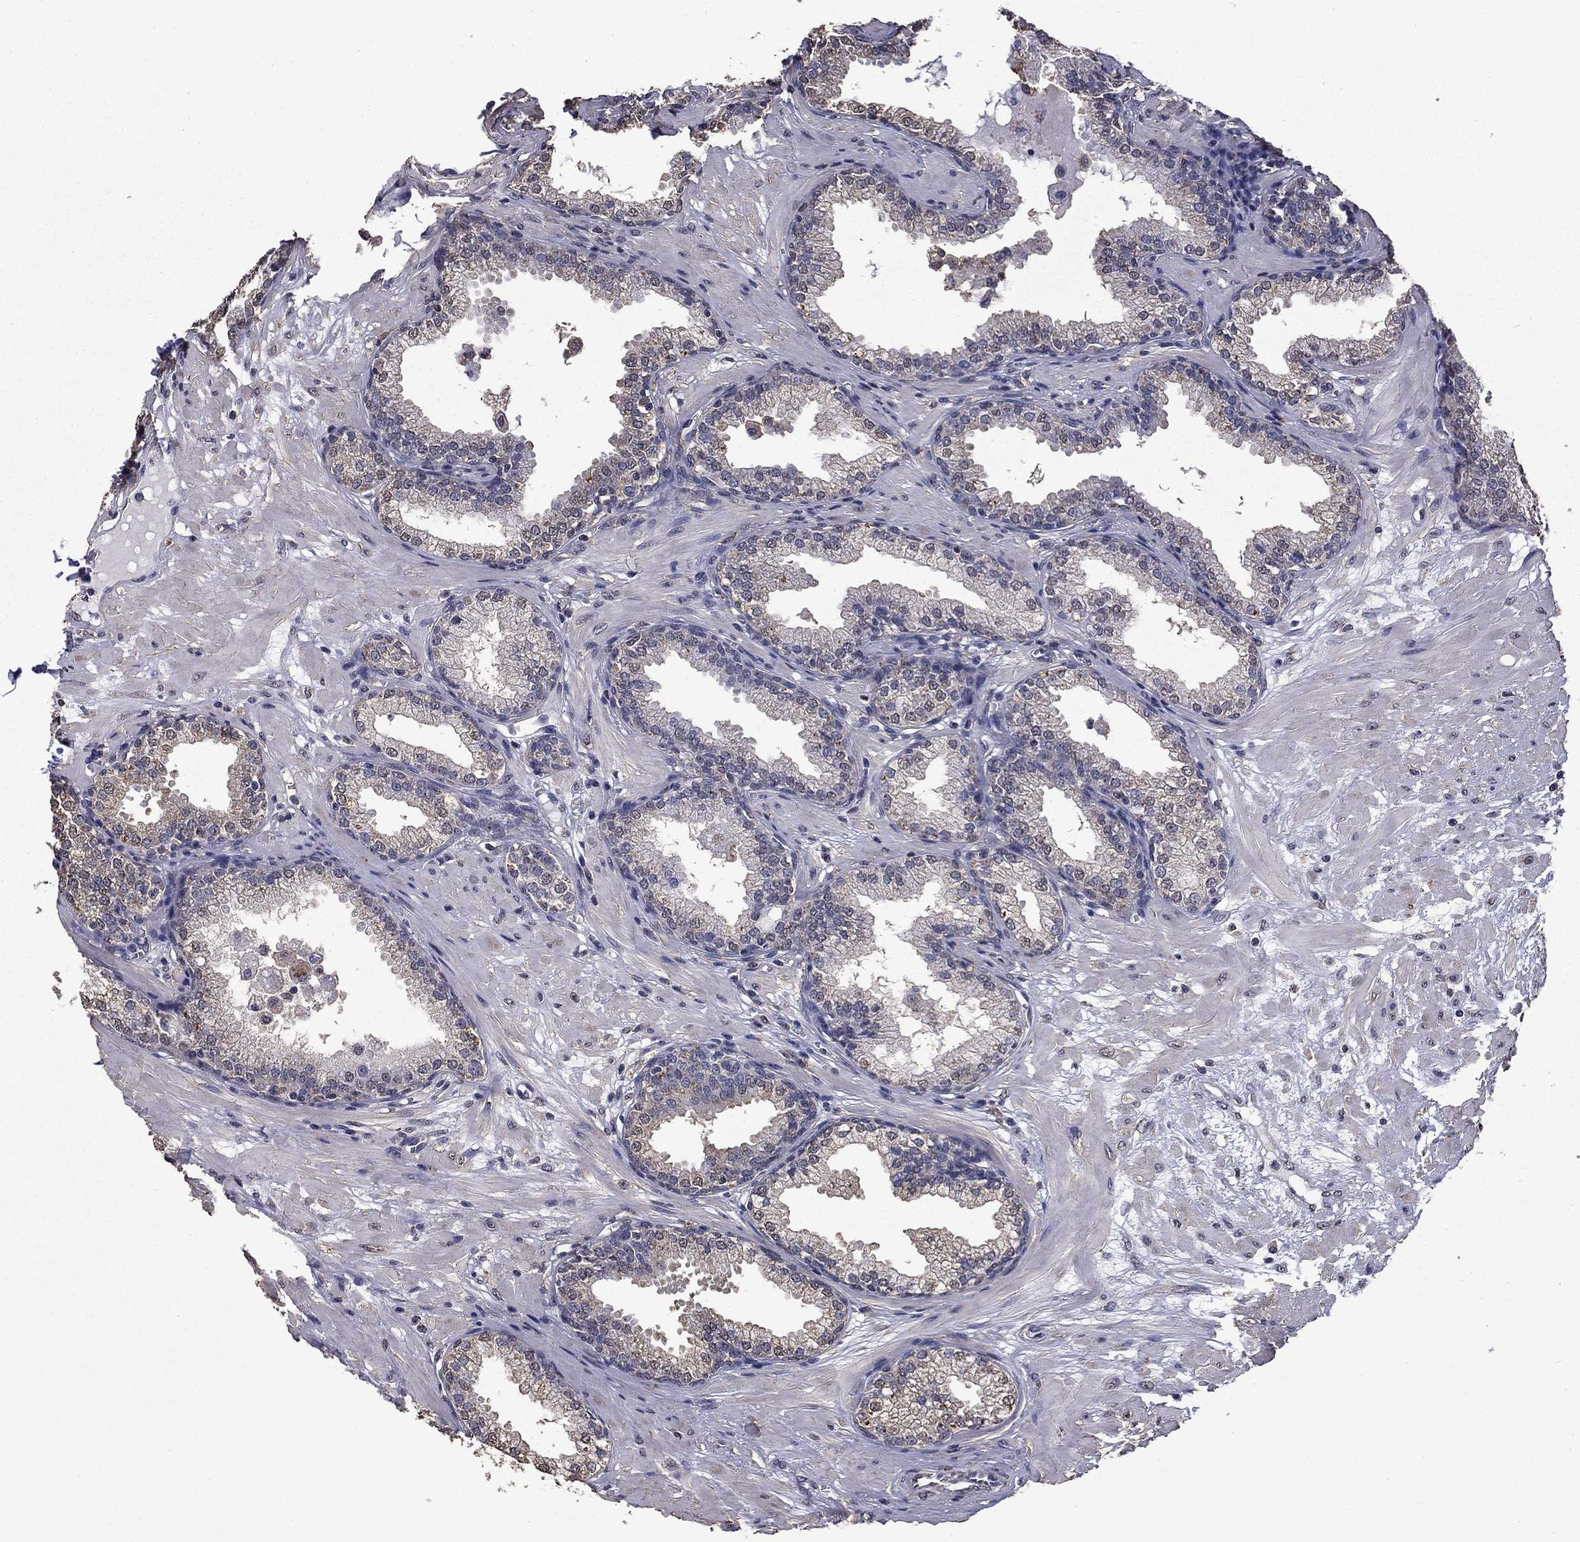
{"staining": {"intensity": "weak", "quantity": "<25%", "location": "cytoplasmic/membranous"}, "tissue": "prostate", "cell_type": "Glandular cells", "image_type": "normal", "snomed": [{"axis": "morphology", "description": "Normal tissue, NOS"}, {"axis": "topography", "description": "Prostate"}], "caption": "The histopathology image exhibits no significant positivity in glandular cells of prostate. The staining is performed using DAB (3,3'-diaminobenzidine) brown chromogen with nuclei counter-stained in using hematoxylin.", "gene": "MFAP3L", "patient": {"sex": "male", "age": 64}}